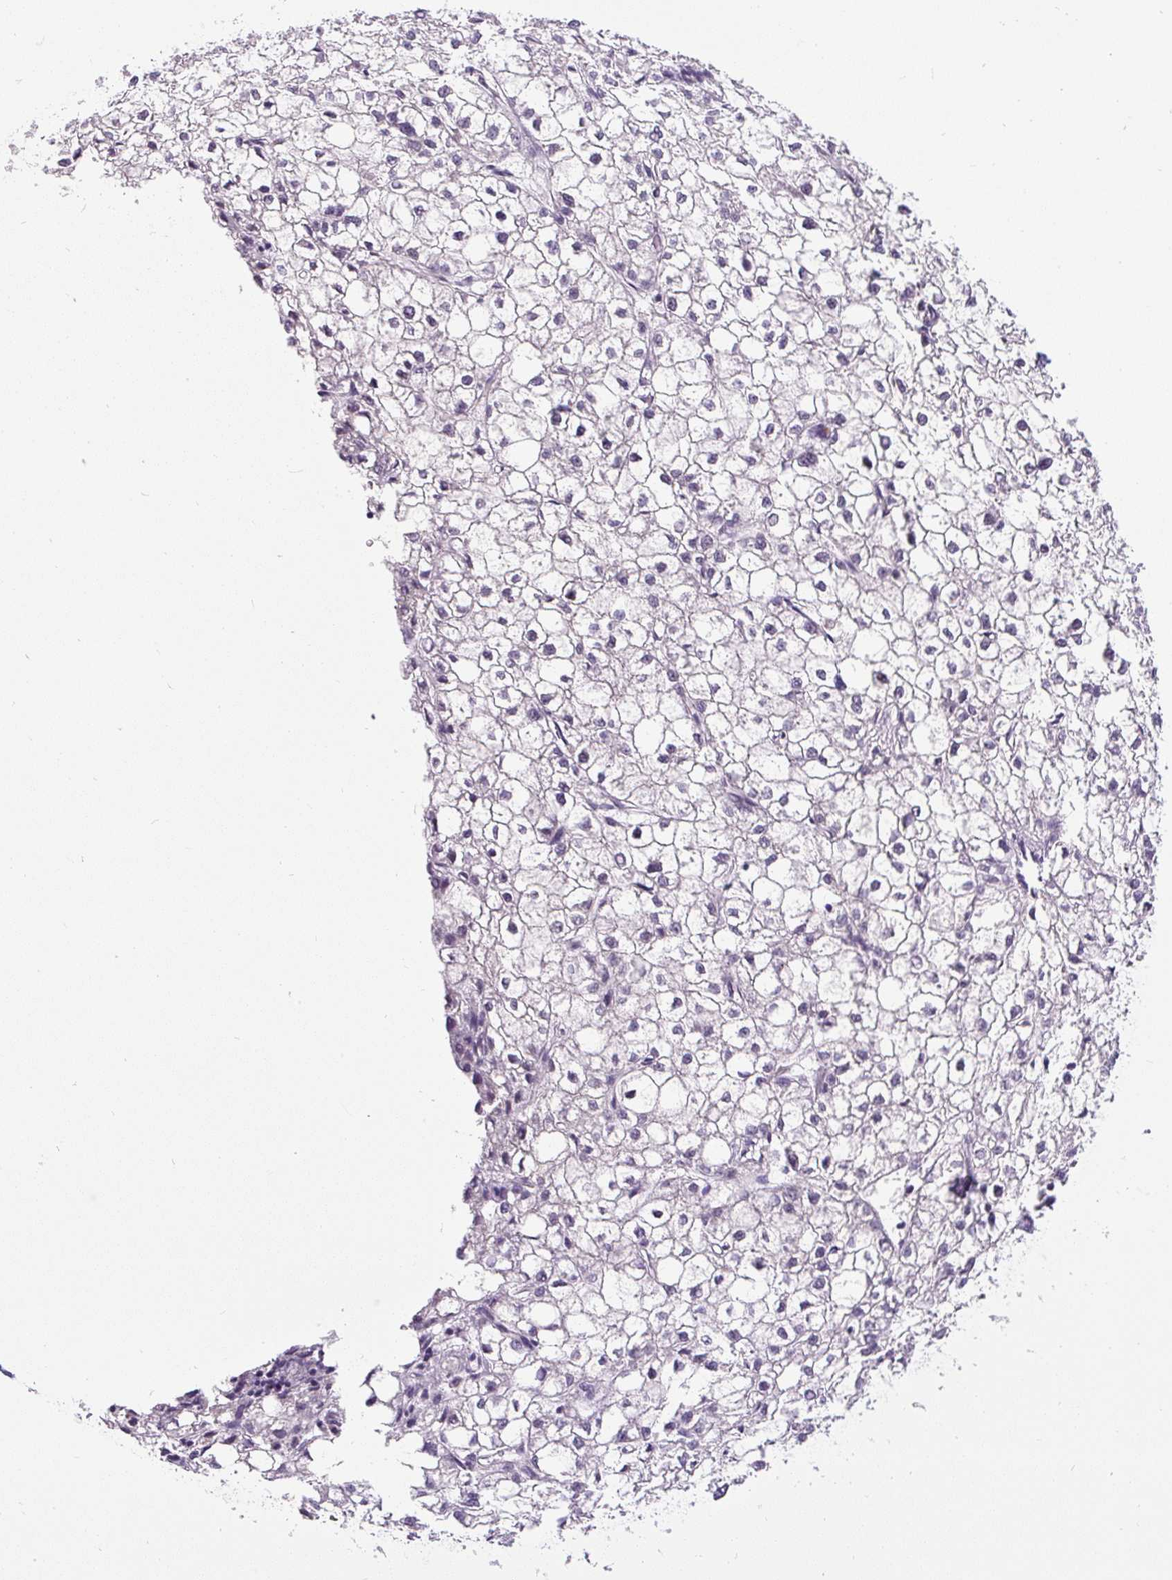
{"staining": {"intensity": "negative", "quantity": "none", "location": "none"}, "tissue": "liver cancer", "cell_type": "Tumor cells", "image_type": "cancer", "snomed": [{"axis": "morphology", "description": "Carcinoma, Hepatocellular, NOS"}, {"axis": "topography", "description": "Liver"}], "caption": "Immunohistochemistry of human hepatocellular carcinoma (liver) demonstrates no staining in tumor cells. (Brightfield microscopy of DAB IHC at high magnification).", "gene": "FAM117B", "patient": {"sex": "female", "age": 43}}